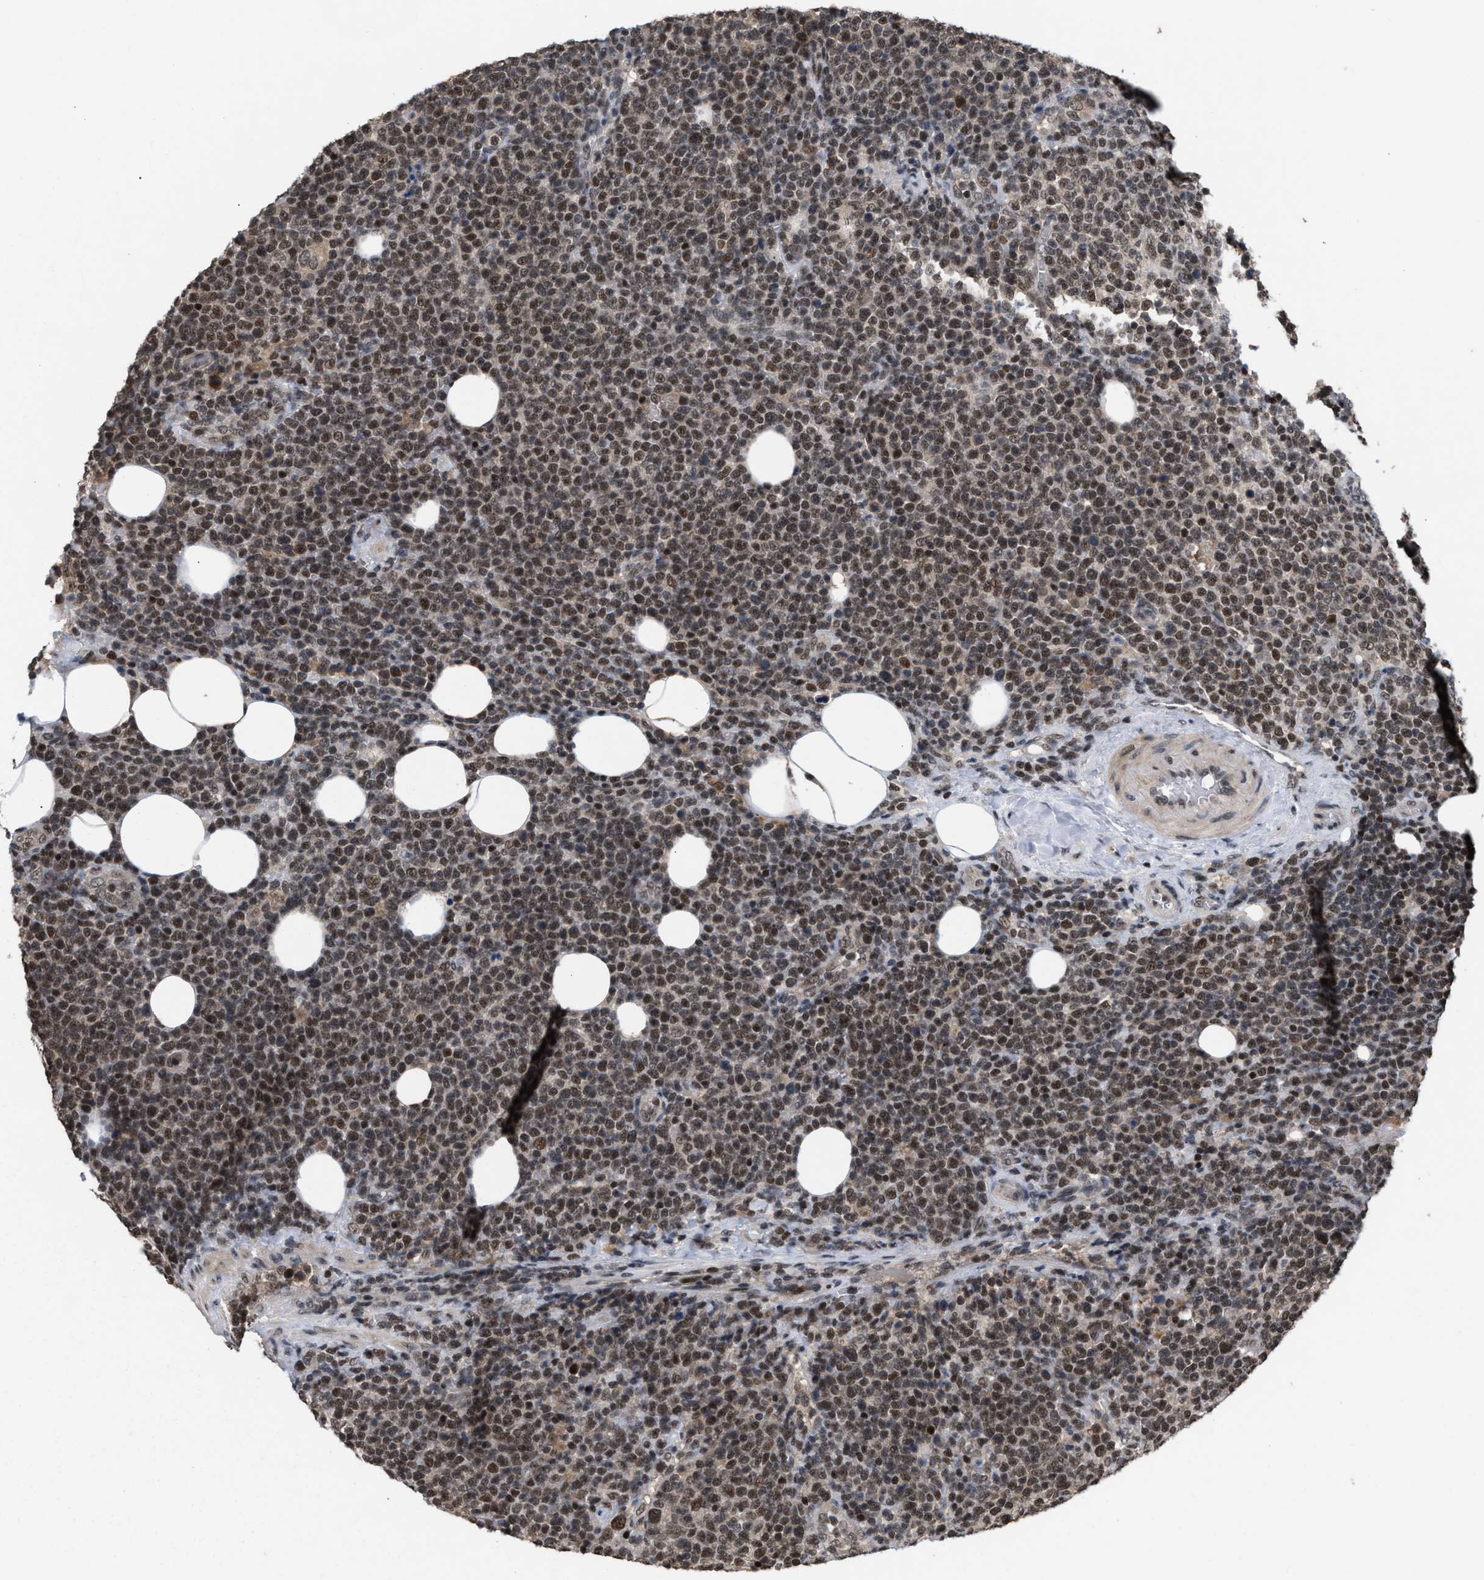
{"staining": {"intensity": "moderate", "quantity": ">75%", "location": "nuclear"}, "tissue": "lymphoma", "cell_type": "Tumor cells", "image_type": "cancer", "snomed": [{"axis": "morphology", "description": "Malignant lymphoma, non-Hodgkin's type, High grade"}, {"axis": "topography", "description": "Lymph node"}], "caption": "Immunohistochemical staining of lymphoma exhibits medium levels of moderate nuclear expression in approximately >75% of tumor cells.", "gene": "C9orf78", "patient": {"sex": "male", "age": 61}}